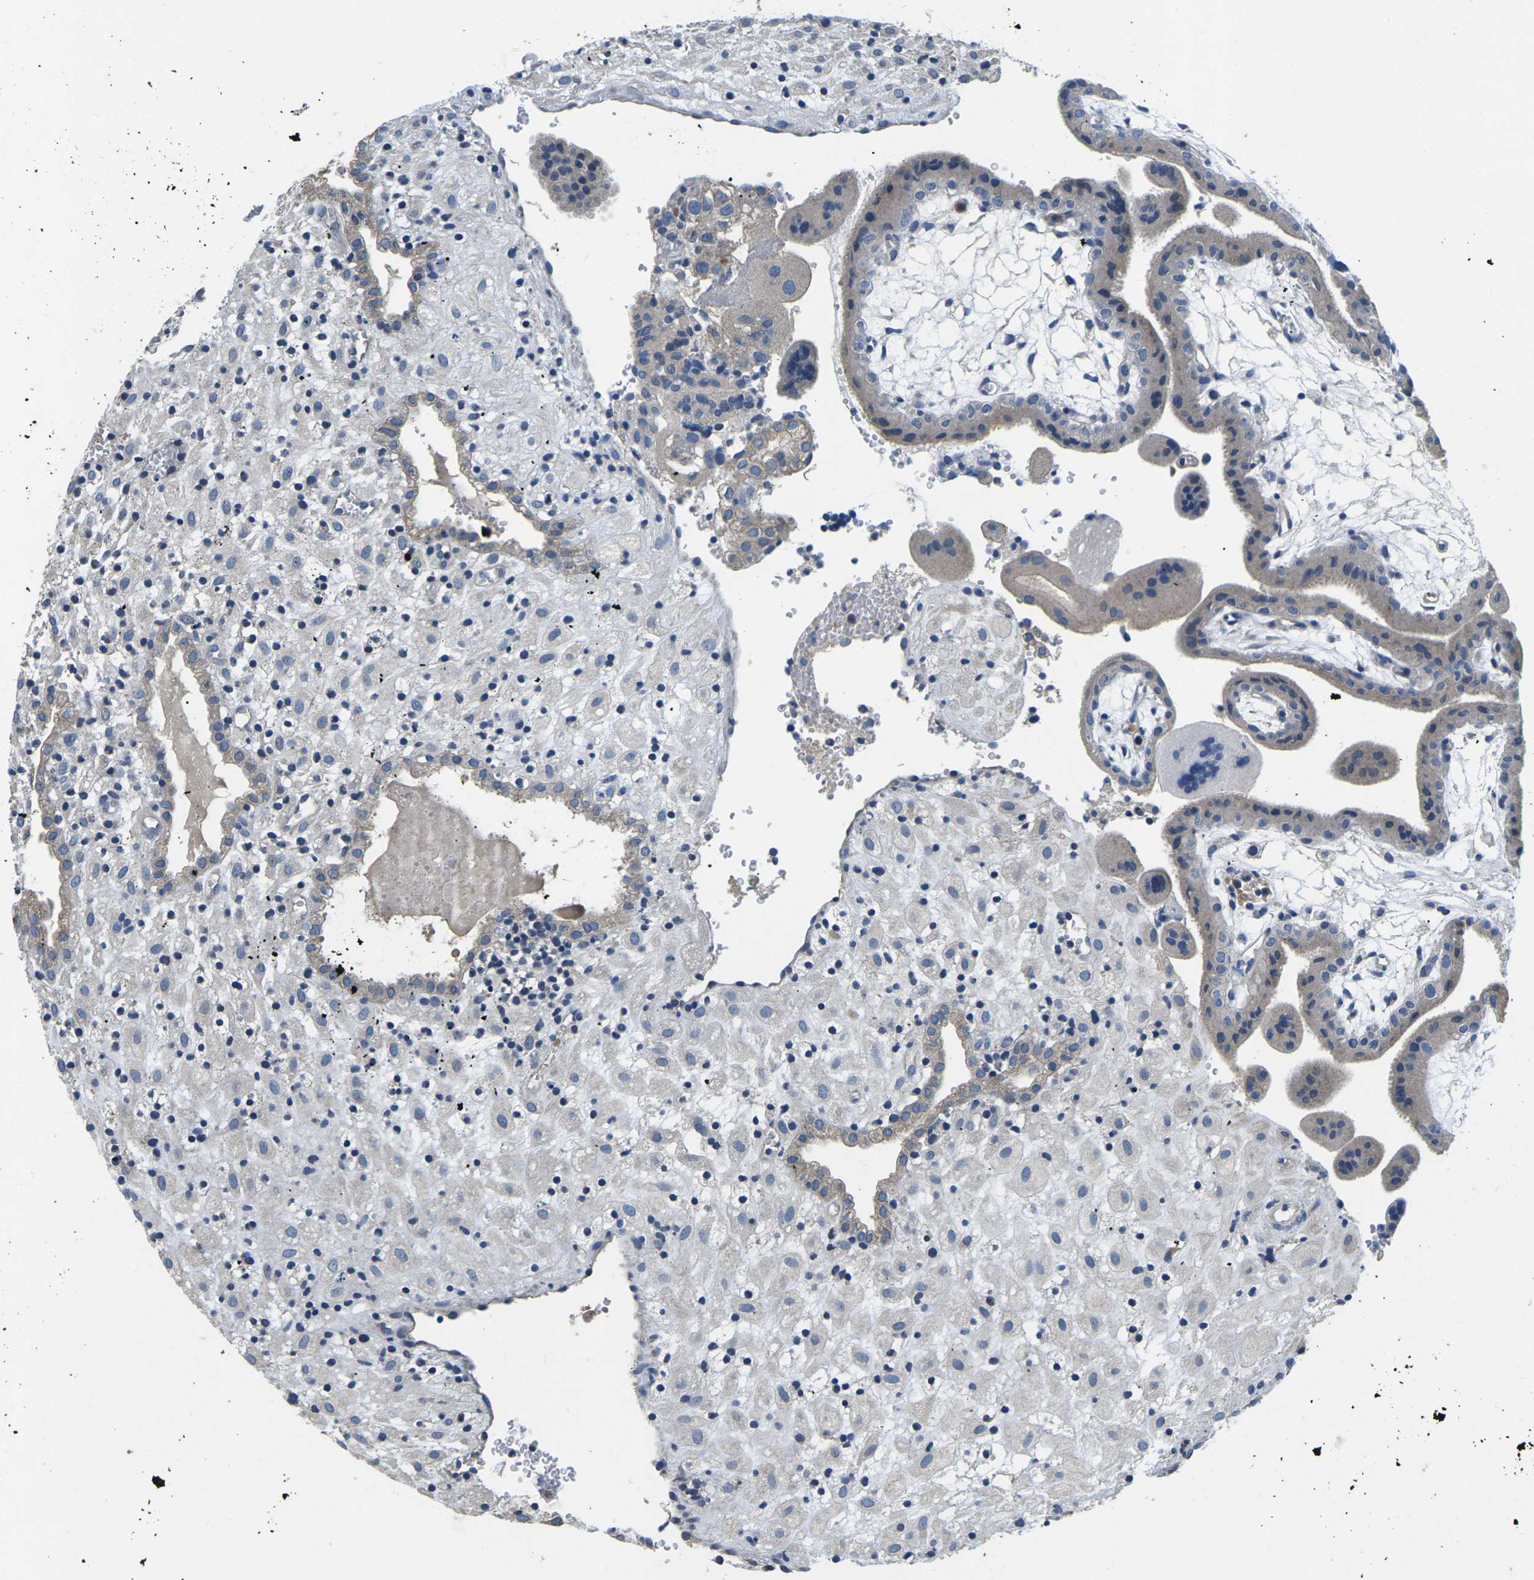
{"staining": {"intensity": "moderate", "quantity": "<25%", "location": "cytoplasmic/membranous"}, "tissue": "placenta", "cell_type": "Decidual cells", "image_type": "normal", "snomed": [{"axis": "morphology", "description": "Normal tissue, NOS"}, {"axis": "topography", "description": "Placenta"}], "caption": "Decidual cells display low levels of moderate cytoplasmic/membranous positivity in about <25% of cells in normal placenta. (DAB IHC, brown staining for protein, blue staining for nuclei).", "gene": "PDCD6IP", "patient": {"sex": "female", "age": 18}}